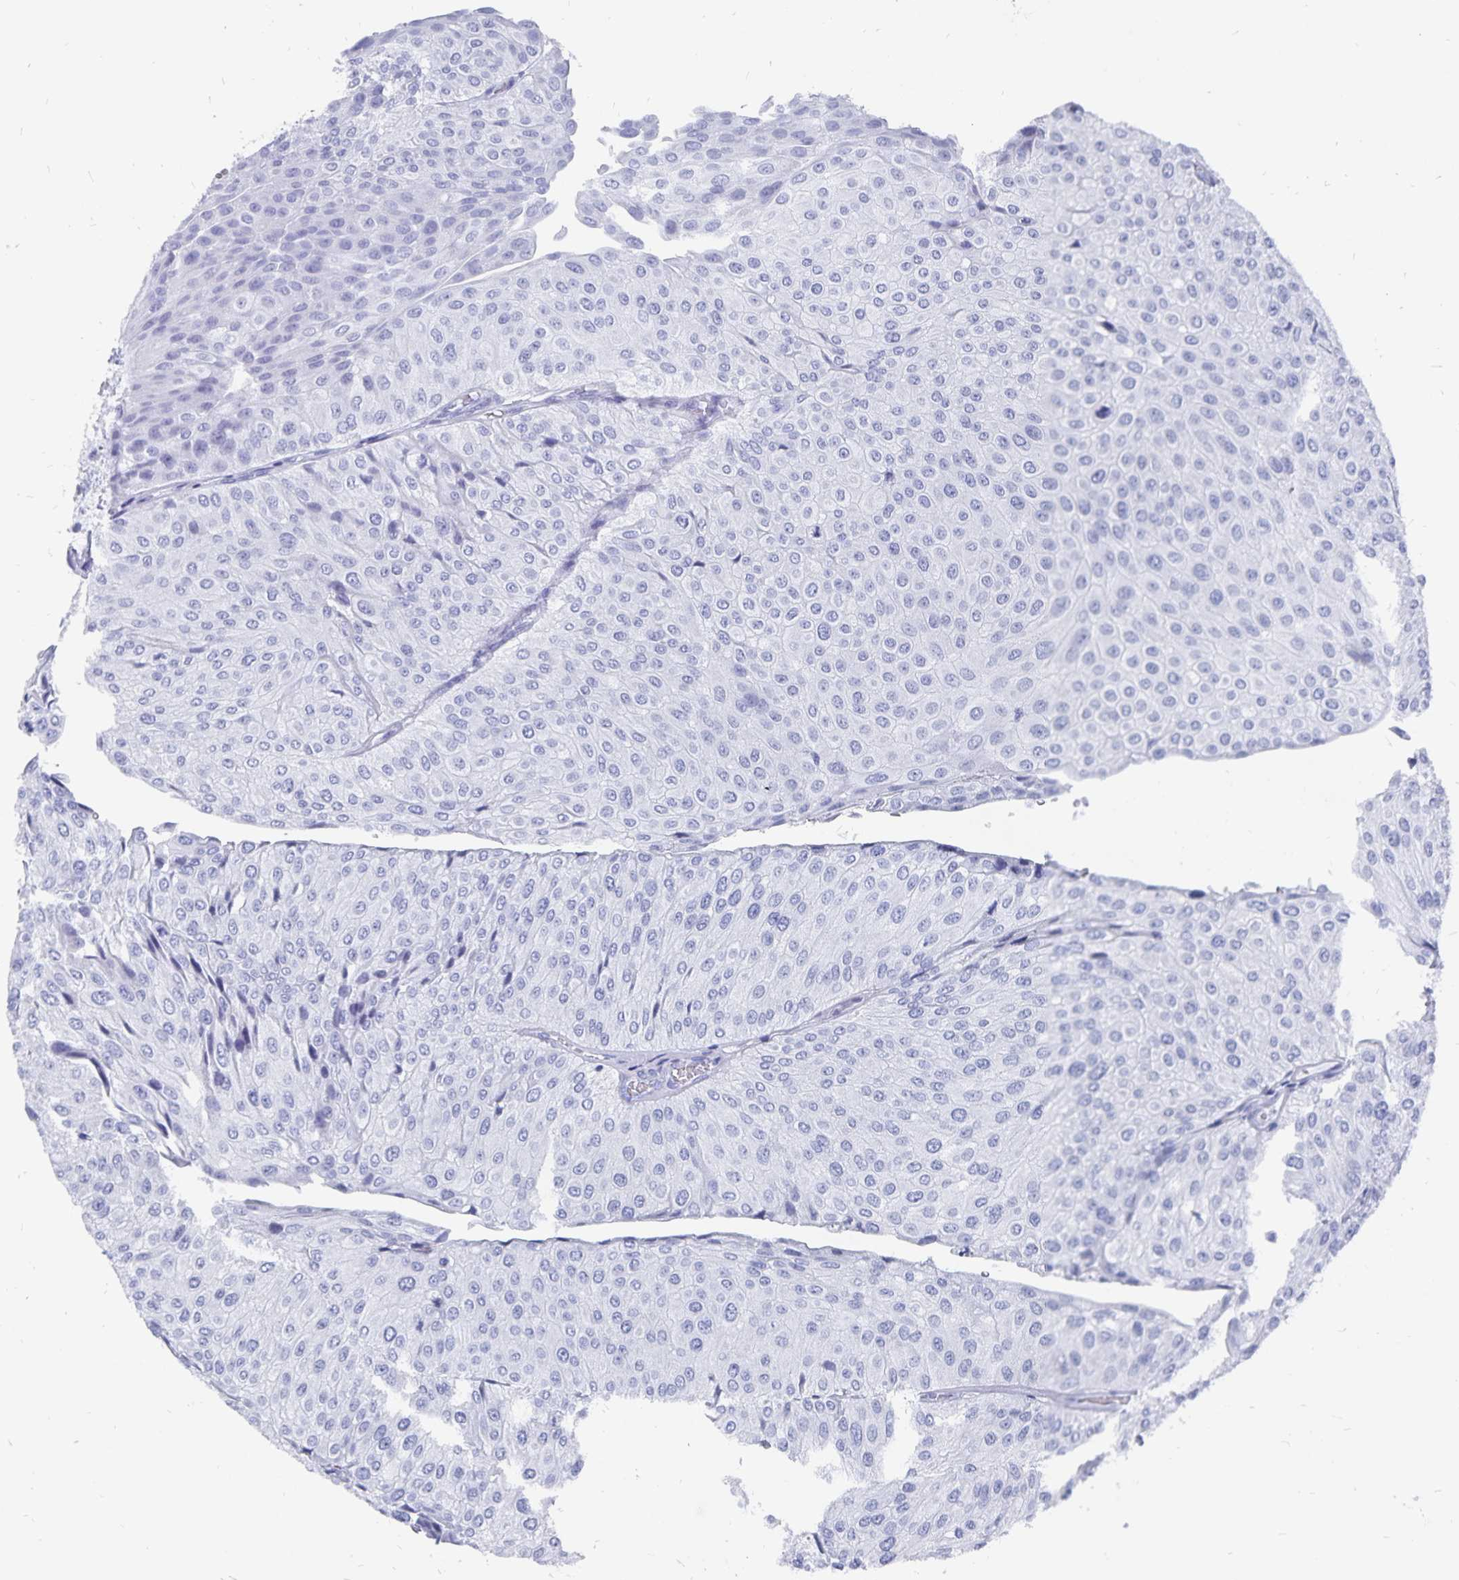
{"staining": {"intensity": "negative", "quantity": "none", "location": "none"}, "tissue": "urothelial cancer", "cell_type": "Tumor cells", "image_type": "cancer", "snomed": [{"axis": "morphology", "description": "Urothelial carcinoma, NOS"}, {"axis": "topography", "description": "Urinary bladder"}], "caption": "IHC histopathology image of human urothelial cancer stained for a protein (brown), which reveals no expression in tumor cells. Brightfield microscopy of IHC stained with DAB (3,3'-diaminobenzidine) (brown) and hematoxylin (blue), captured at high magnification.", "gene": "ADH1A", "patient": {"sex": "male", "age": 67}}